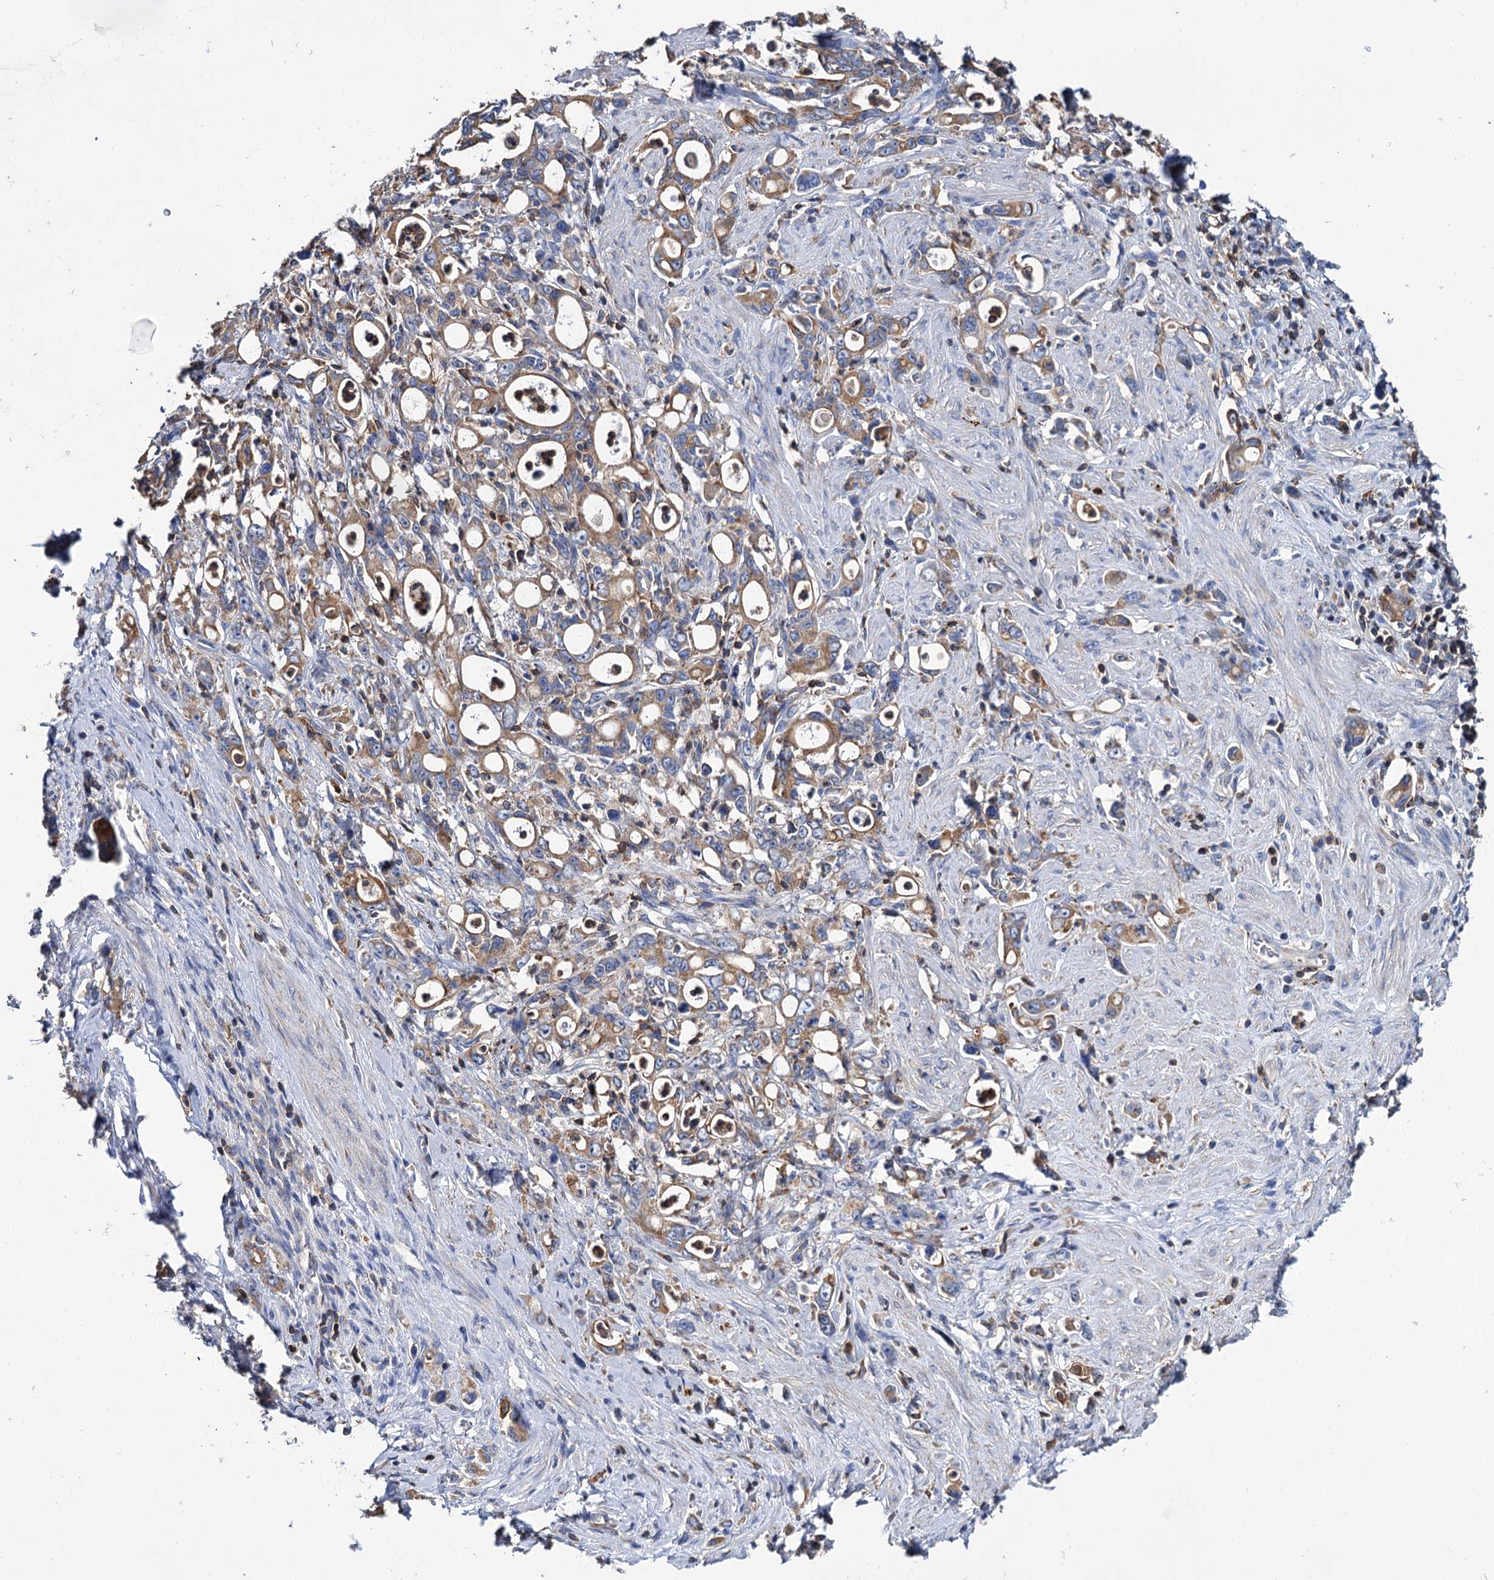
{"staining": {"intensity": "moderate", "quantity": ">75%", "location": "cytoplasmic/membranous"}, "tissue": "stomach cancer", "cell_type": "Tumor cells", "image_type": "cancer", "snomed": [{"axis": "morphology", "description": "Adenocarcinoma, NOS"}, {"axis": "topography", "description": "Stomach, lower"}], "caption": "Immunohistochemical staining of human stomach cancer (adenocarcinoma) reveals medium levels of moderate cytoplasmic/membranous protein staining in about >75% of tumor cells. Using DAB (3,3'-diaminobenzidine) (brown) and hematoxylin (blue) stains, captured at high magnification using brightfield microscopy.", "gene": "UBASH3B", "patient": {"sex": "female", "age": 43}}